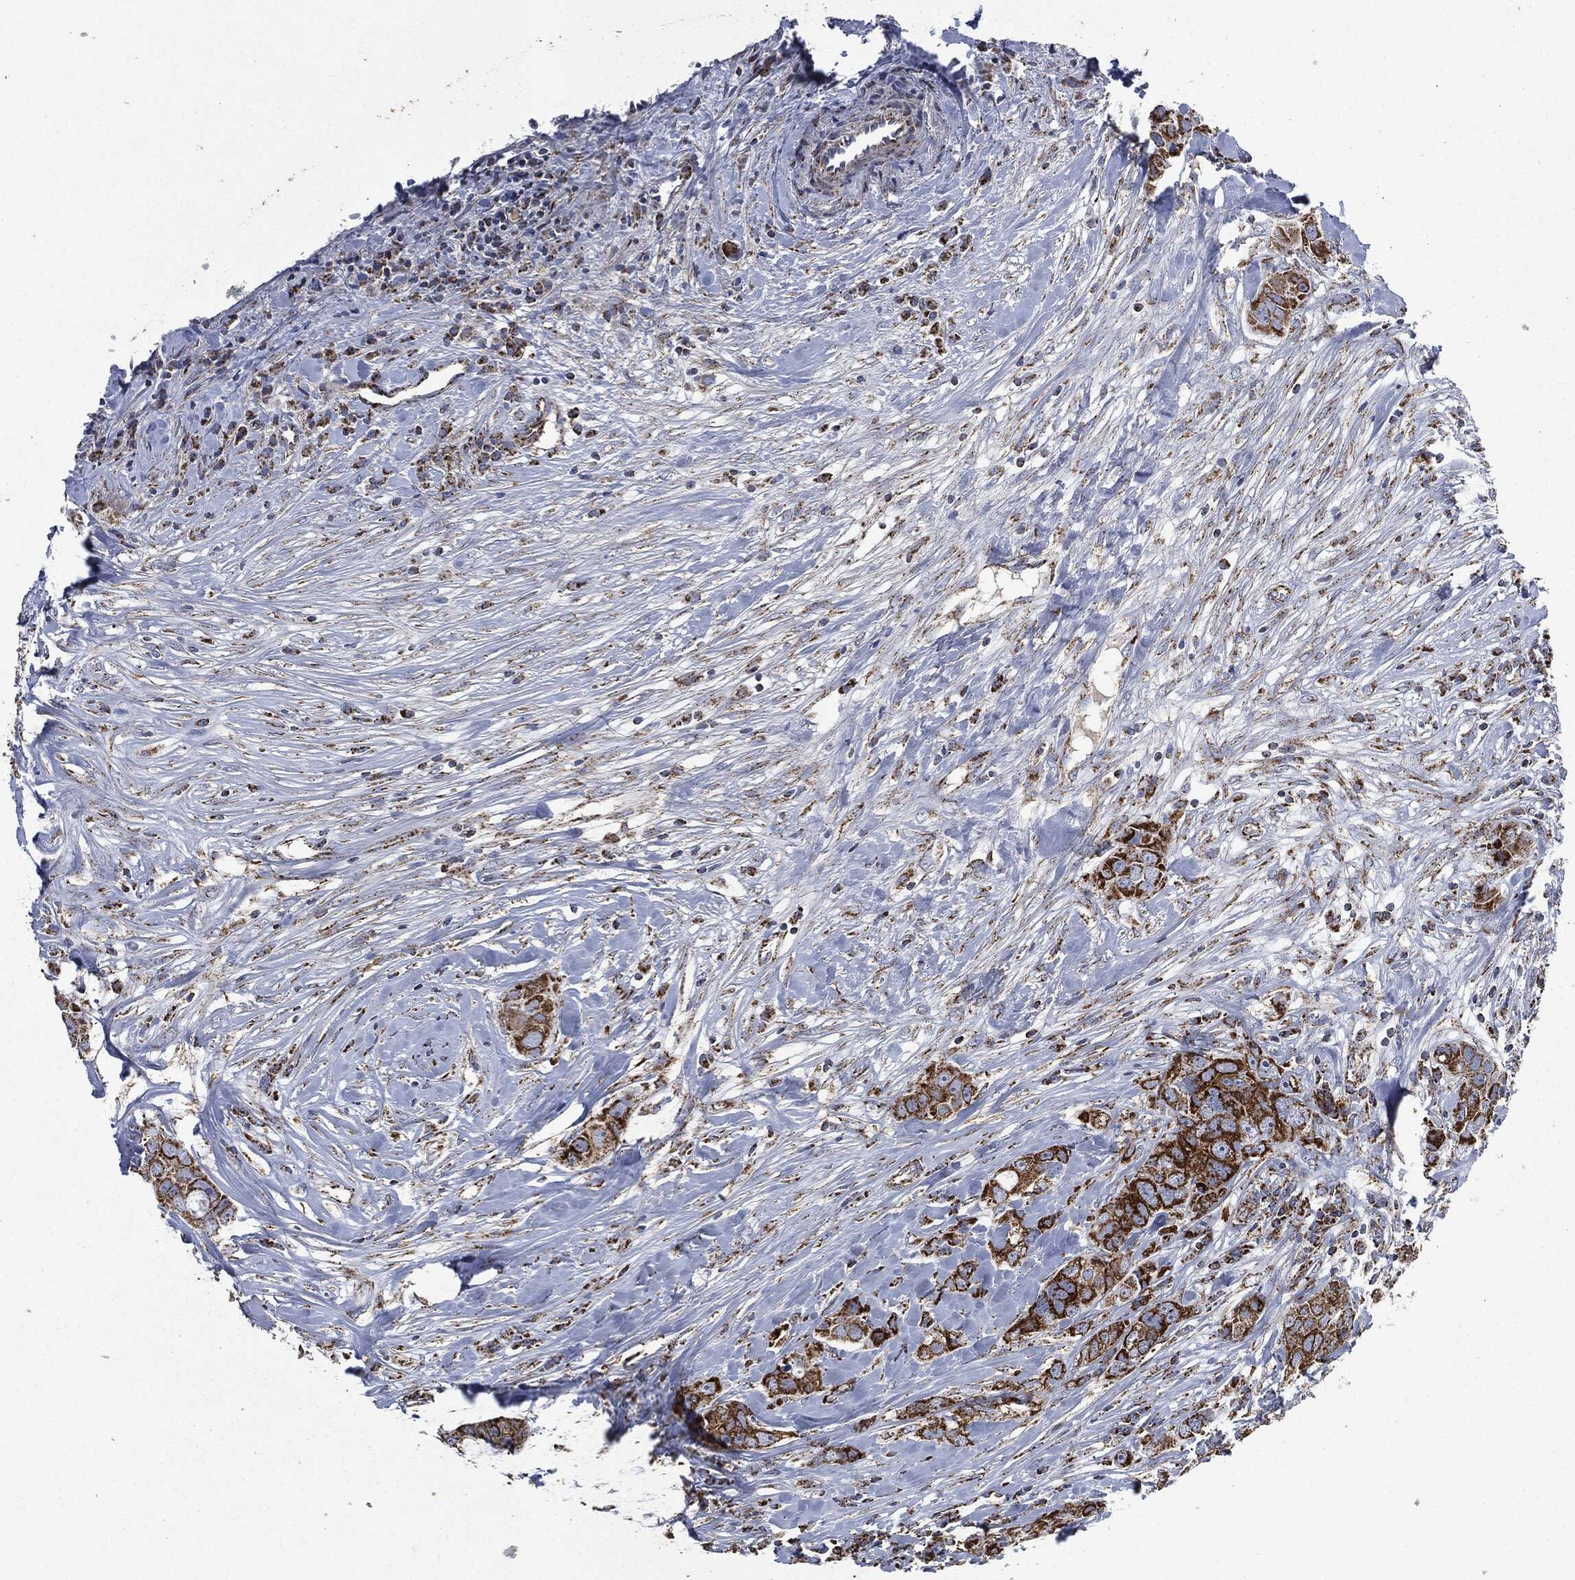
{"staining": {"intensity": "strong", "quantity": ">75%", "location": "cytoplasmic/membranous"}, "tissue": "breast cancer", "cell_type": "Tumor cells", "image_type": "cancer", "snomed": [{"axis": "morphology", "description": "Duct carcinoma"}, {"axis": "topography", "description": "Breast"}], "caption": "Breast cancer was stained to show a protein in brown. There is high levels of strong cytoplasmic/membranous expression in about >75% of tumor cells. (DAB IHC with brightfield microscopy, high magnification).", "gene": "RYK", "patient": {"sex": "female", "age": 43}}